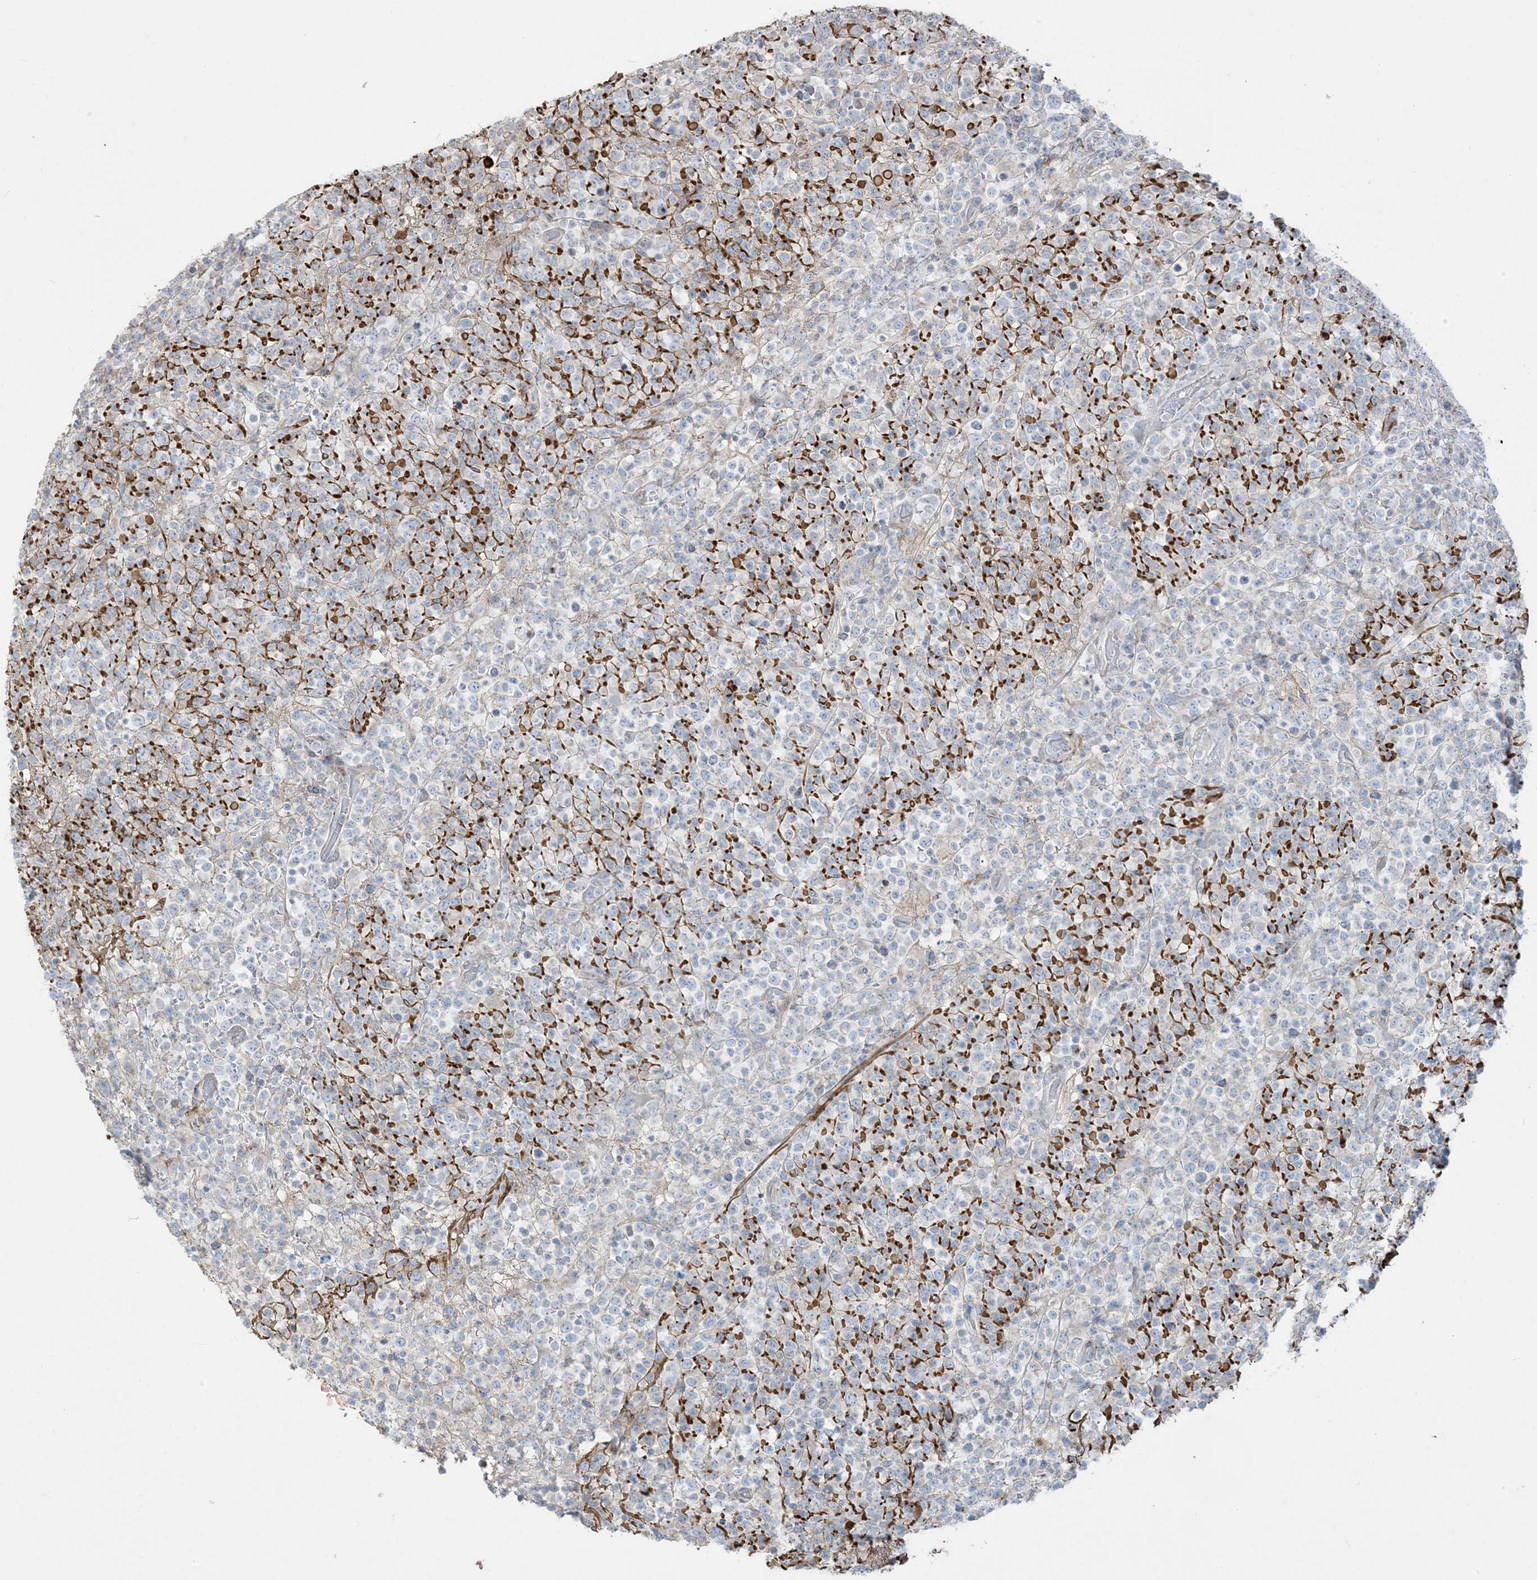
{"staining": {"intensity": "negative", "quantity": "none", "location": "none"}, "tissue": "lymphoma", "cell_type": "Tumor cells", "image_type": "cancer", "snomed": [{"axis": "morphology", "description": "Malignant lymphoma, non-Hodgkin's type, High grade"}, {"axis": "topography", "description": "Colon"}], "caption": "IHC micrograph of neoplastic tissue: human lymphoma stained with DAB exhibits no significant protein positivity in tumor cells.", "gene": "GTF3C2", "patient": {"sex": "female", "age": 53}}